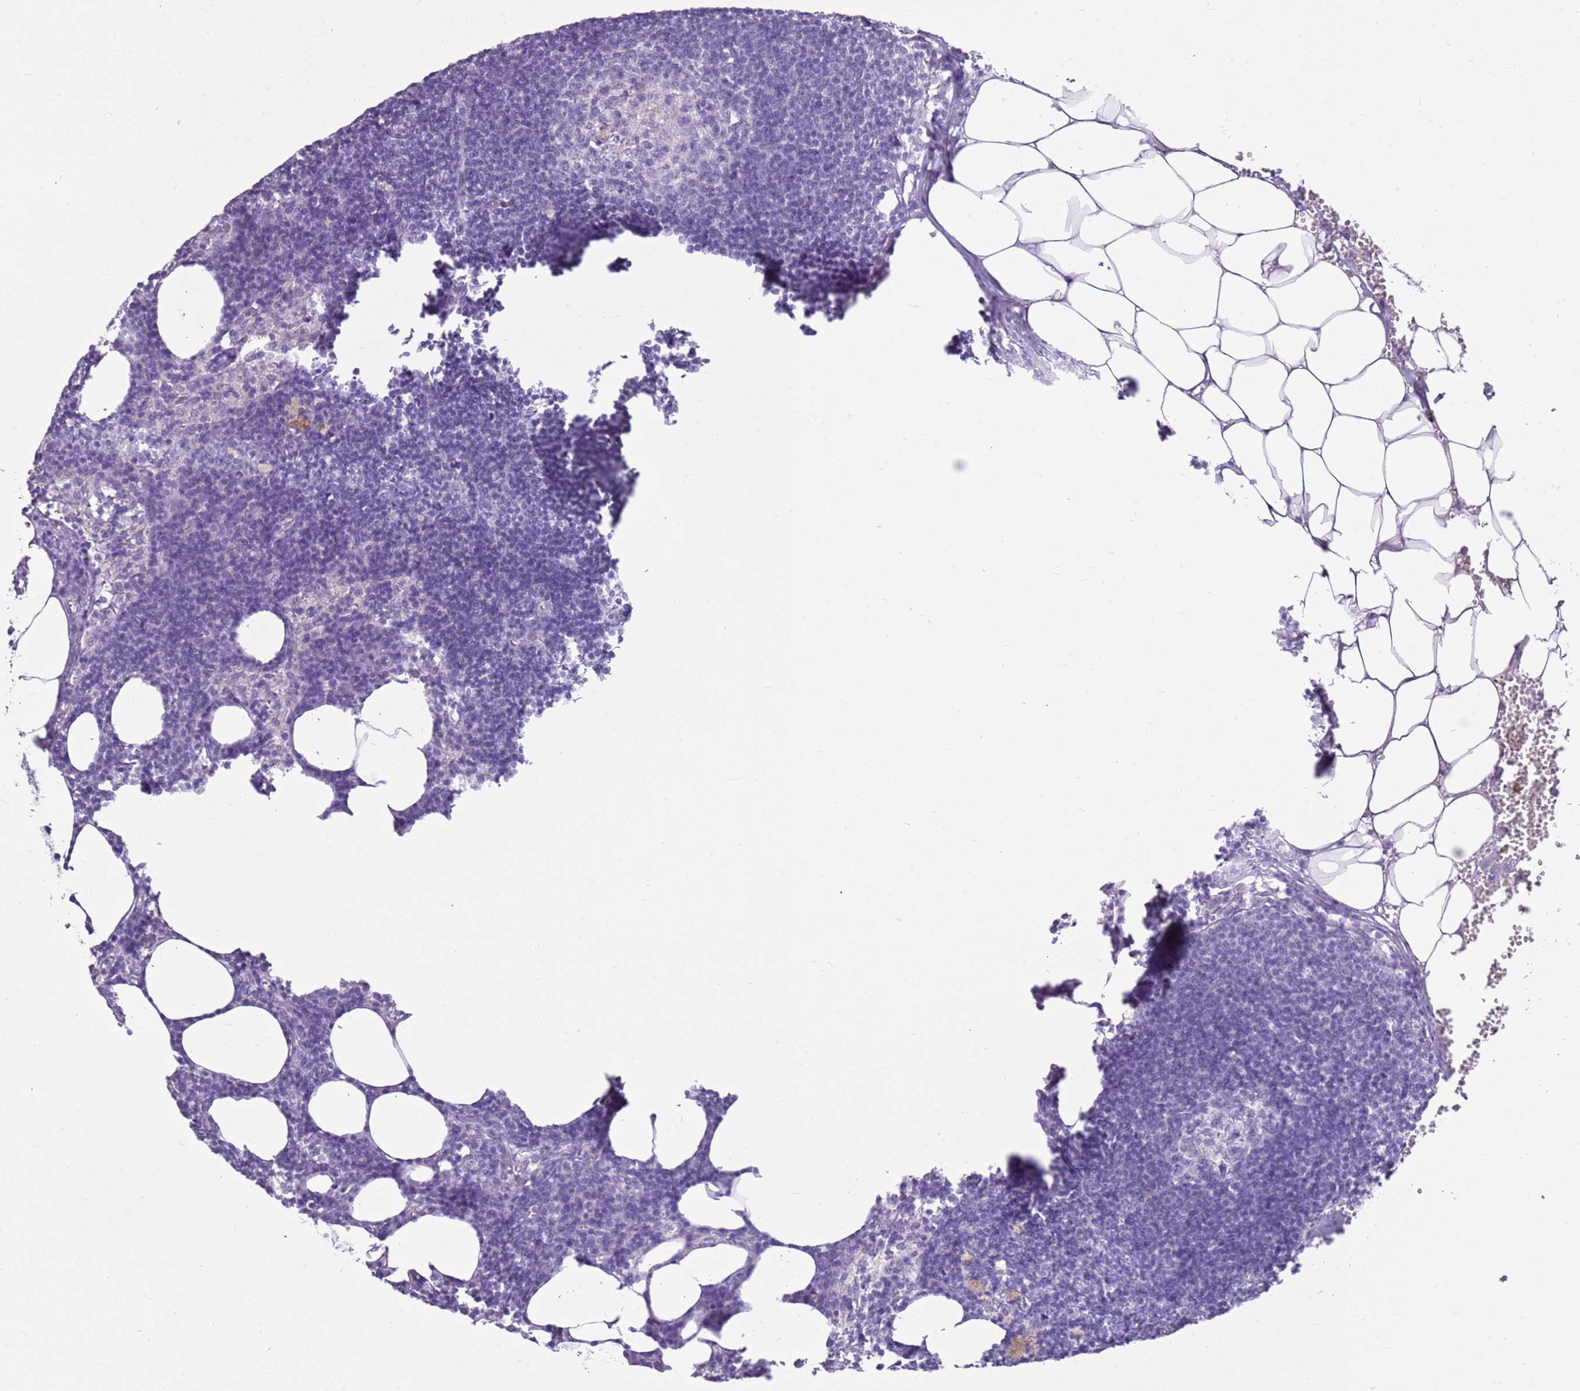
{"staining": {"intensity": "negative", "quantity": "none", "location": "none"}, "tissue": "lymph node", "cell_type": "Germinal center cells", "image_type": "normal", "snomed": [{"axis": "morphology", "description": "Normal tissue, NOS"}, {"axis": "topography", "description": "Lymph node"}], "caption": "This is an immunohistochemistry (IHC) photomicrograph of normal human lymph node. There is no expression in germinal center cells.", "gene": "CA8", "patient": {"sex": "female", "age": 30}}